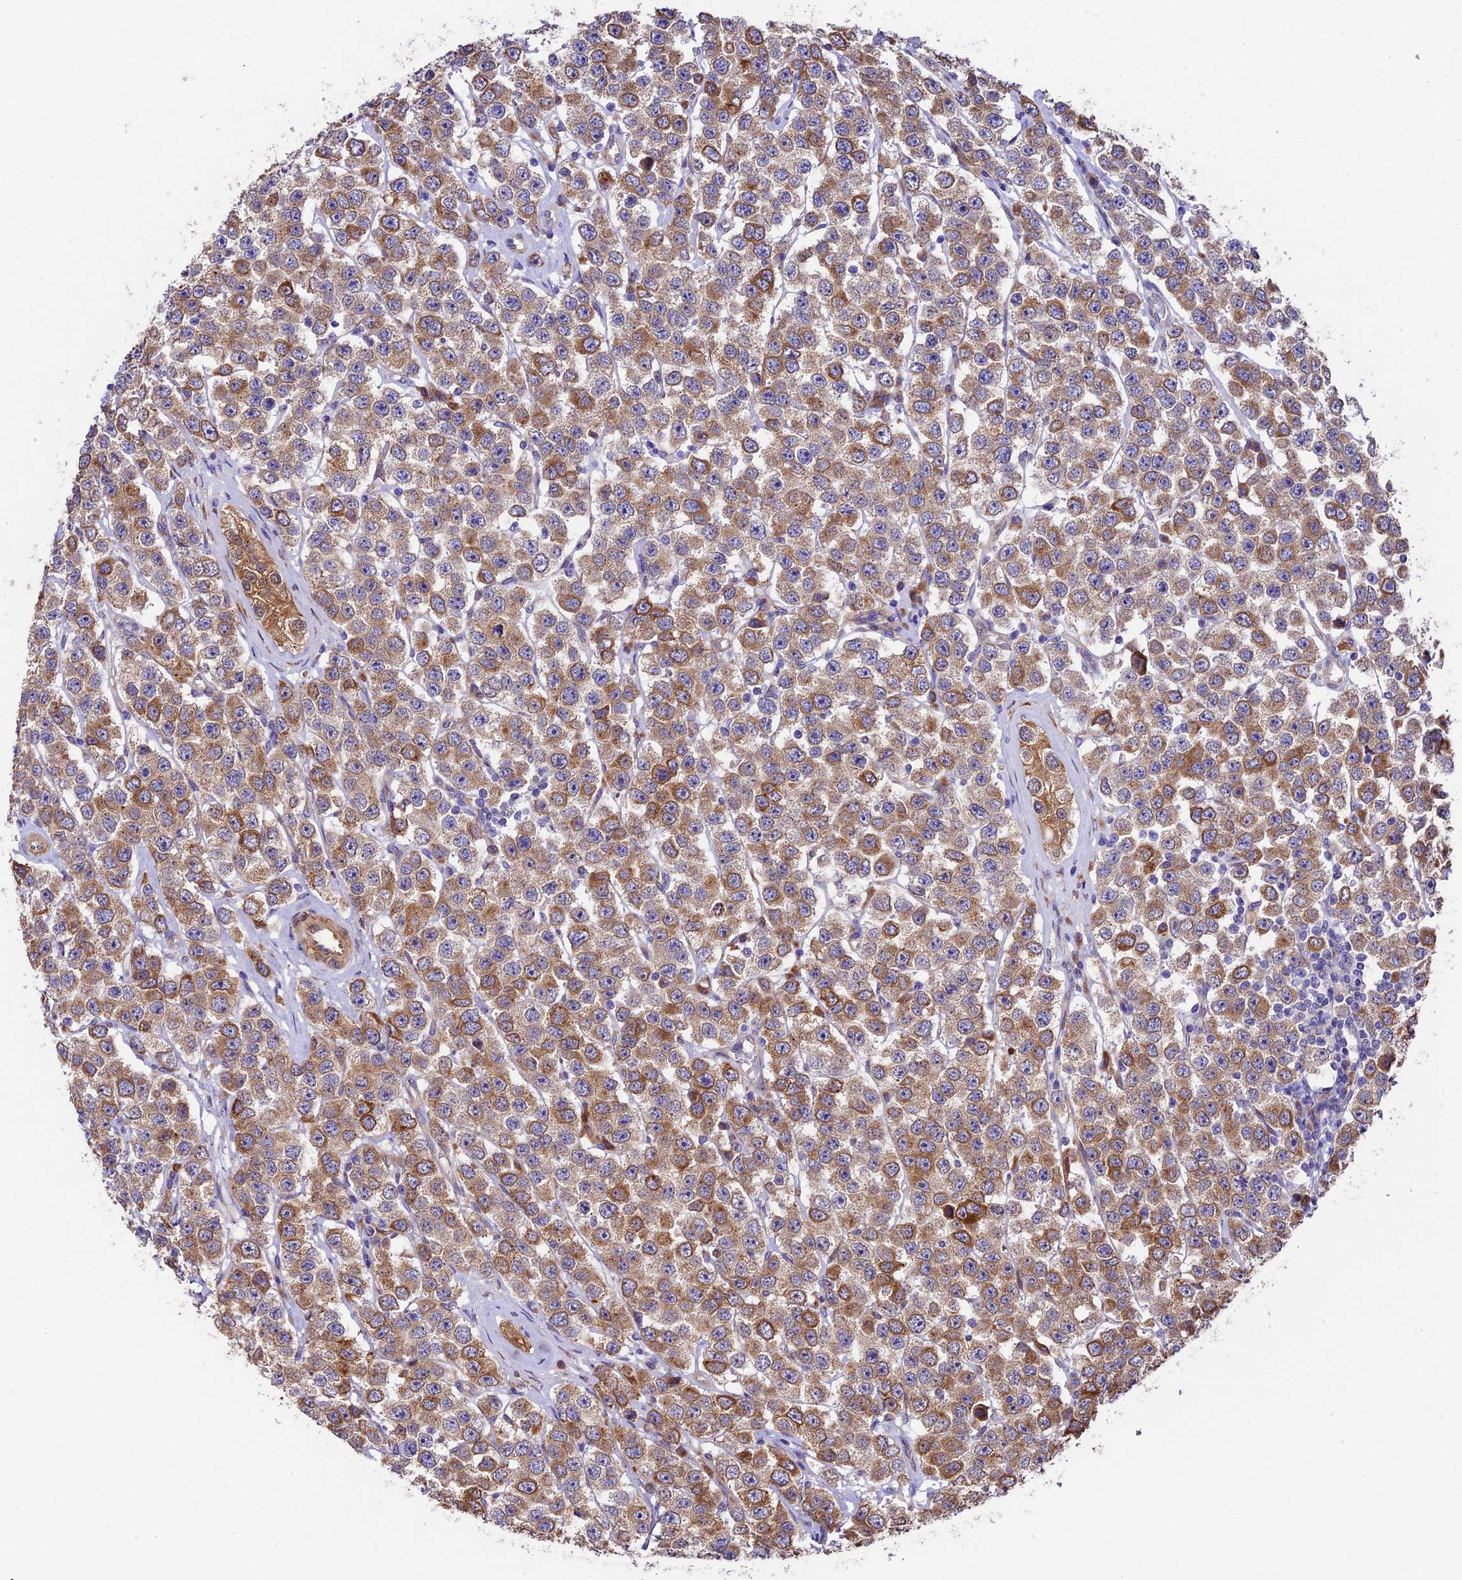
{"staining": {"intensity": "moderate", "quantity": ">75%", "location": "cytoplasmic/membranous"}, "tissue": "testis cancer", "cell_type": "Tumor cells", "image_type": "cancer", "snomed": [{"axis": "morphology", "description": "Seminoma, NOS"}, {"axis": "topography", "description": "Testis"}], "caption": "Tumor cells exhibit medium levels of moderate cytoplasmic/membranous expression in about >75% of cells in human seminoma (testis).", "gene": "LSM7", "patient": {"sex": "male", "age": 28}}